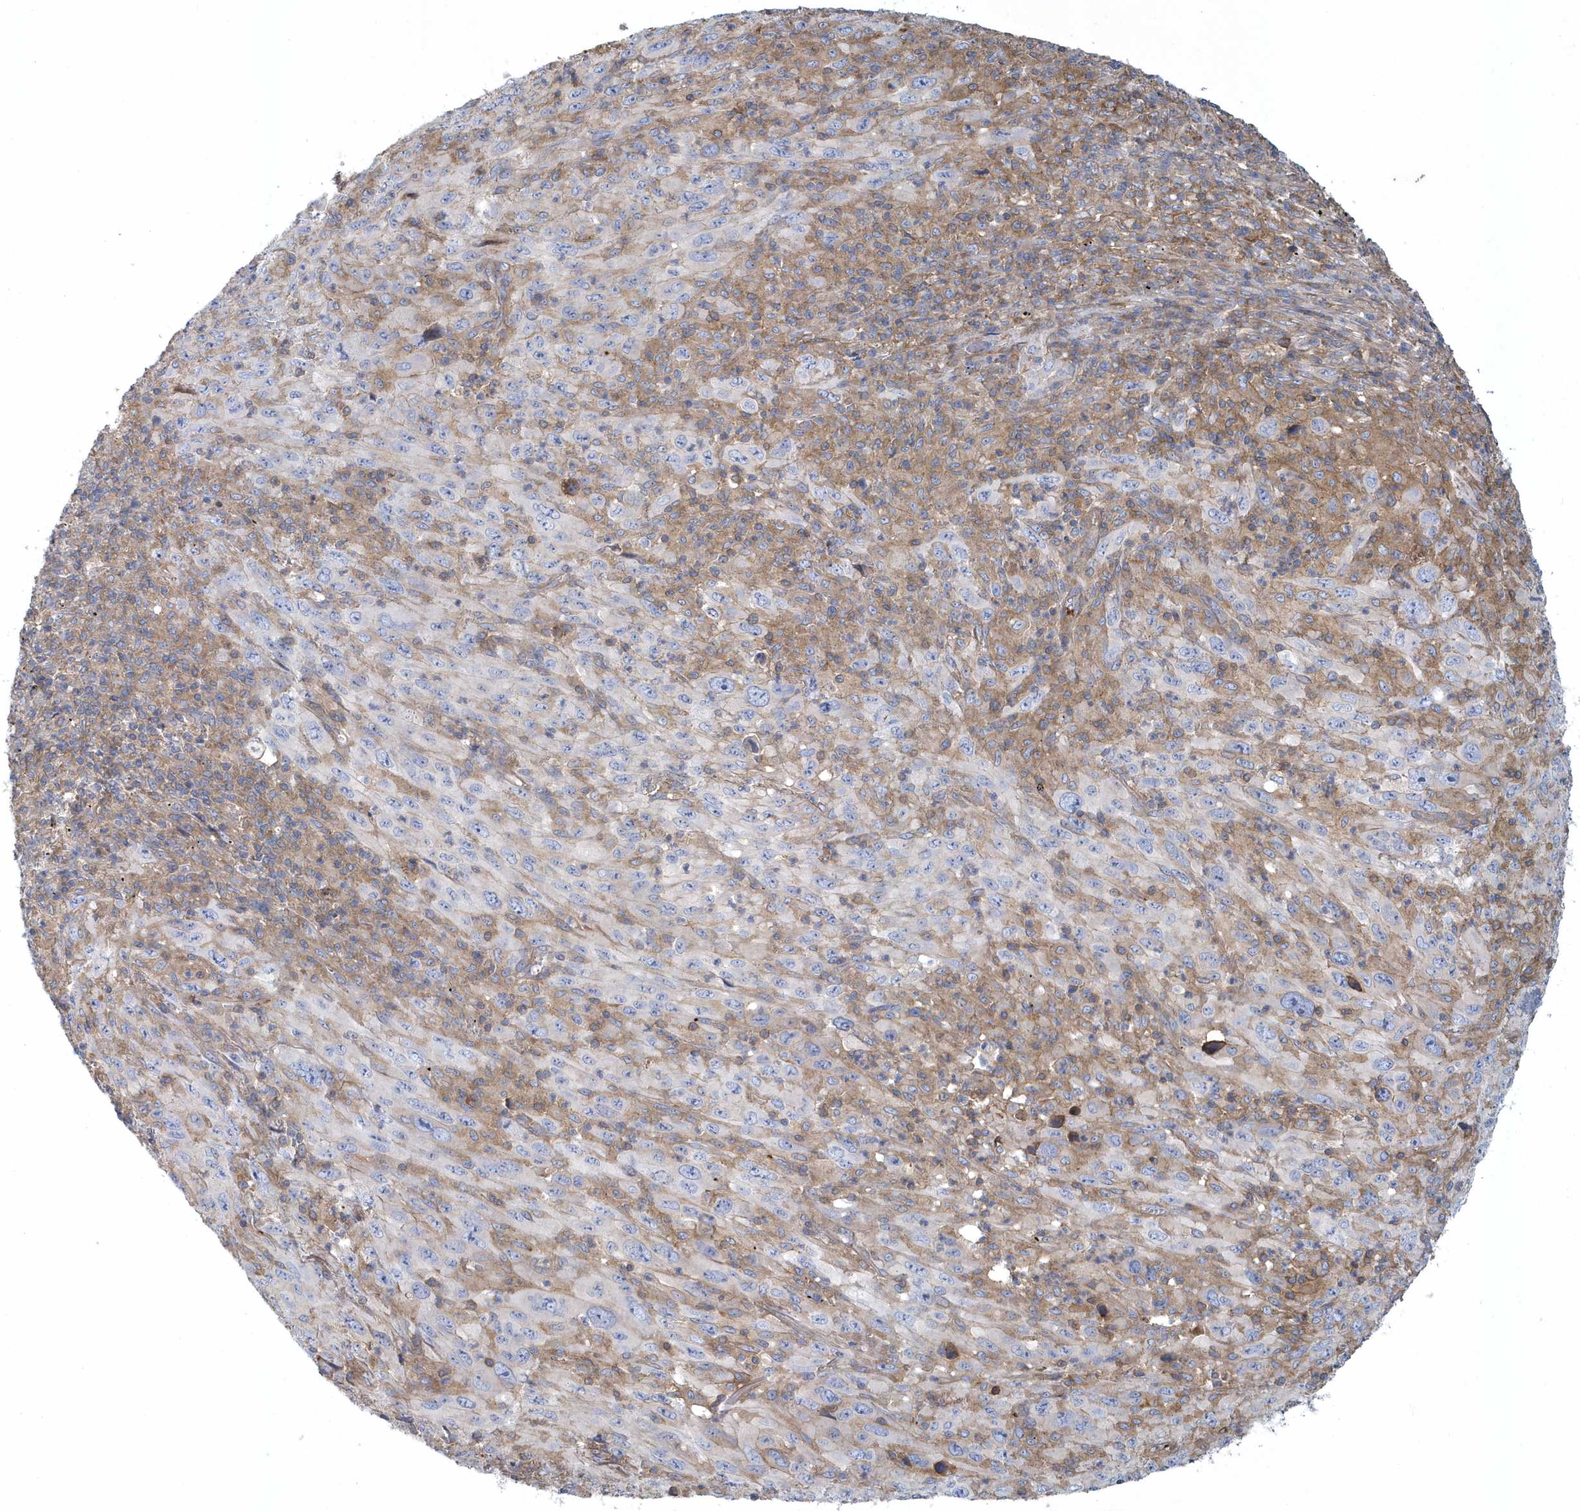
{"staining": {"intensity": "negative", "quantity": "none", "location": "none"}, "tissue": "melanoma", "cell_type": "Tumor cells", "image_type": "cancer", "snomed": [{"axis": "morphology", "description": "Malignant melanoma, Metastatic site"}, {"axis": "topography", "description": "Skin"}], "caption": "An immunohistochemistry photomicrograph of melanoma is shown. There is no staining in tumor cells of melanoma.", "gene": "ARAP2", "patient": {"sex": "female", "age": 56}}